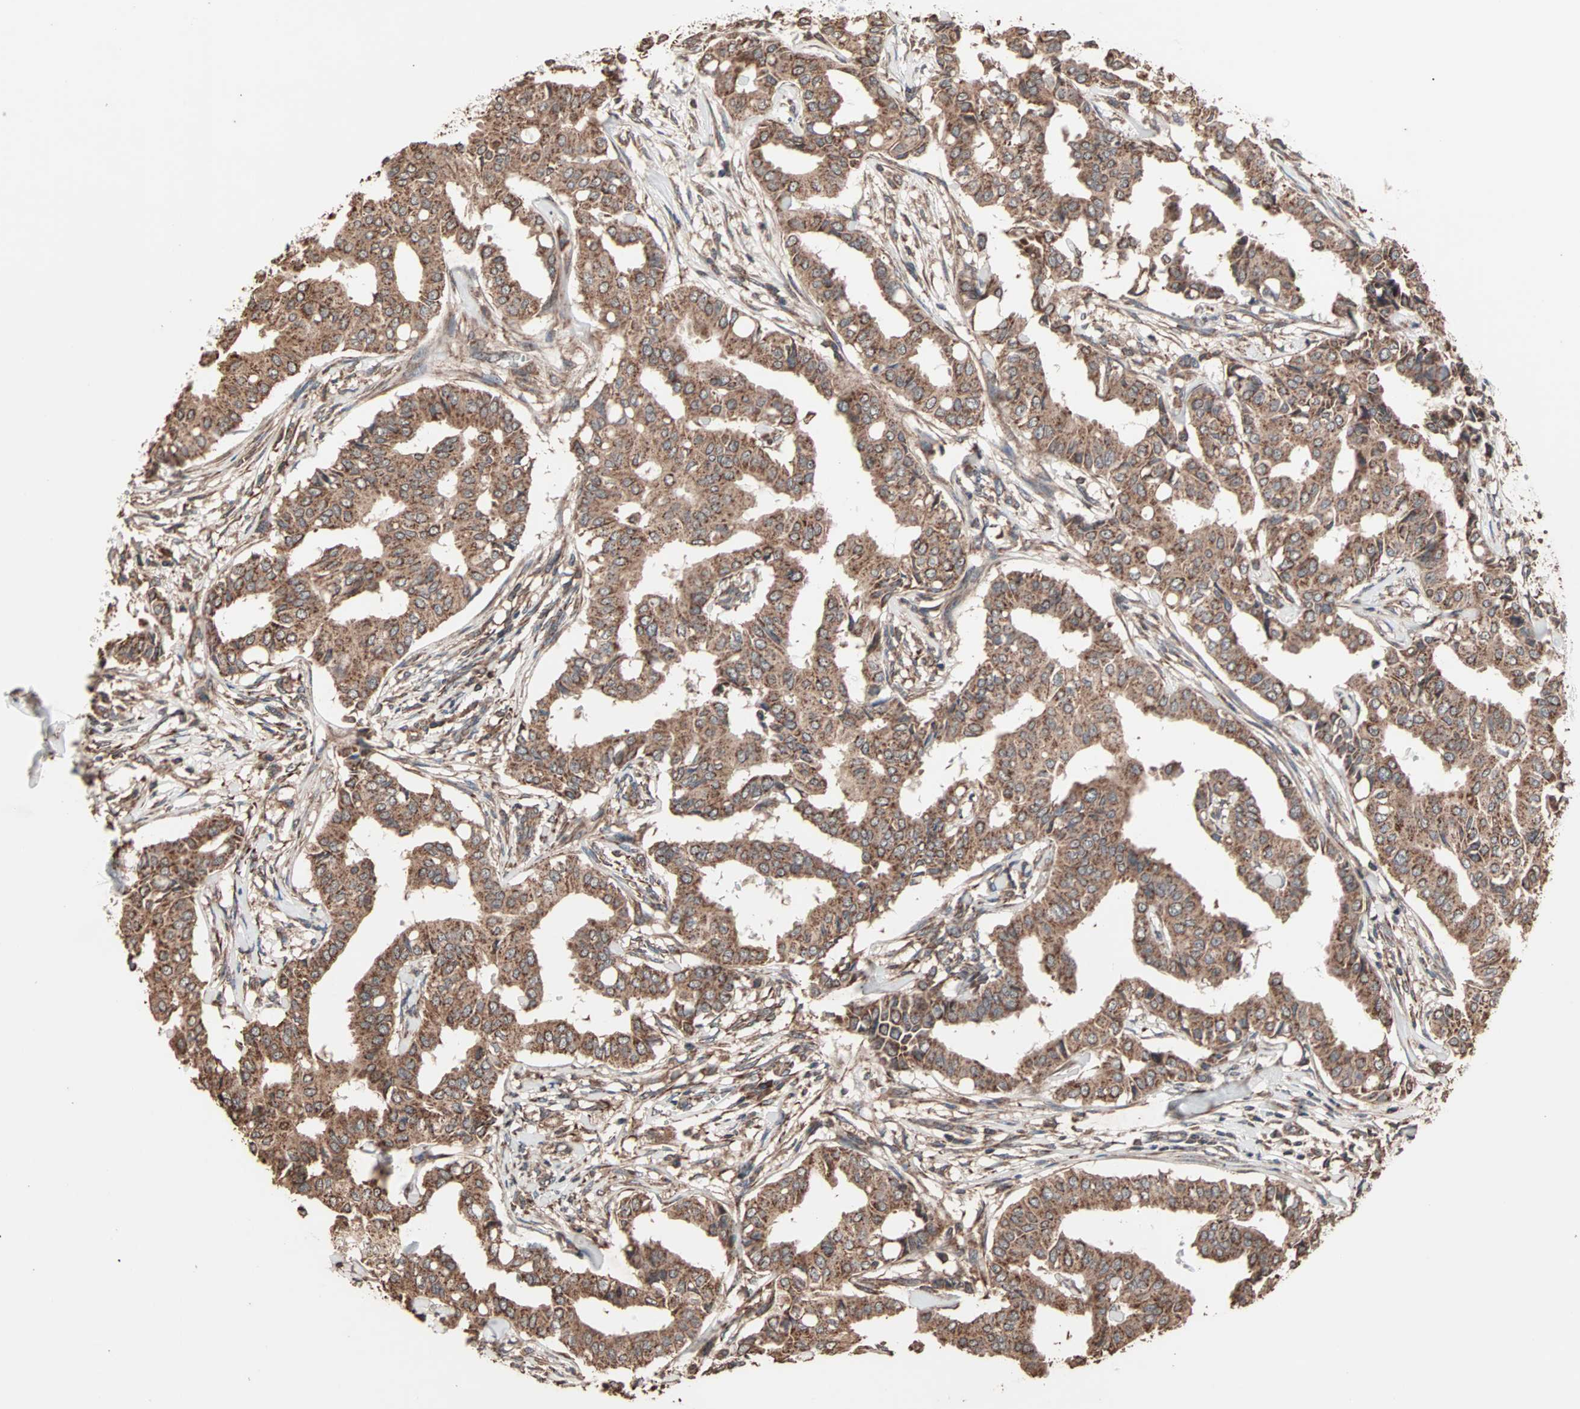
{"staining": {"intensity": "strong", "quantity": ">75%", "location": "cytoplasmic/membranous"}, "tissue": "head and neck cancer", "cell_type": "Tumor cells", "image_type": "cancer", "snomed": [{"axis": "morphology", "description": "Adenocarcinoma, NOS"}, {"axis": "topography", "description": "Salivary gland"}, {"axis": "topography", "description": "Head-Neck"}], "caption": "Protein expression by immunohistochemistry shows strong cytoplasmic/membranous expression in about >75% of tumor cells in head and neck cancer (adenocarcinoma). The protein is stained brown, and the nuclei are stained in blue (DAB (3,3'-diaminobenzidine) IHC with brightfield microscopy, high magnification).", "gene": "MRPL2", "patient": {"sex": "female", "age": 59}}